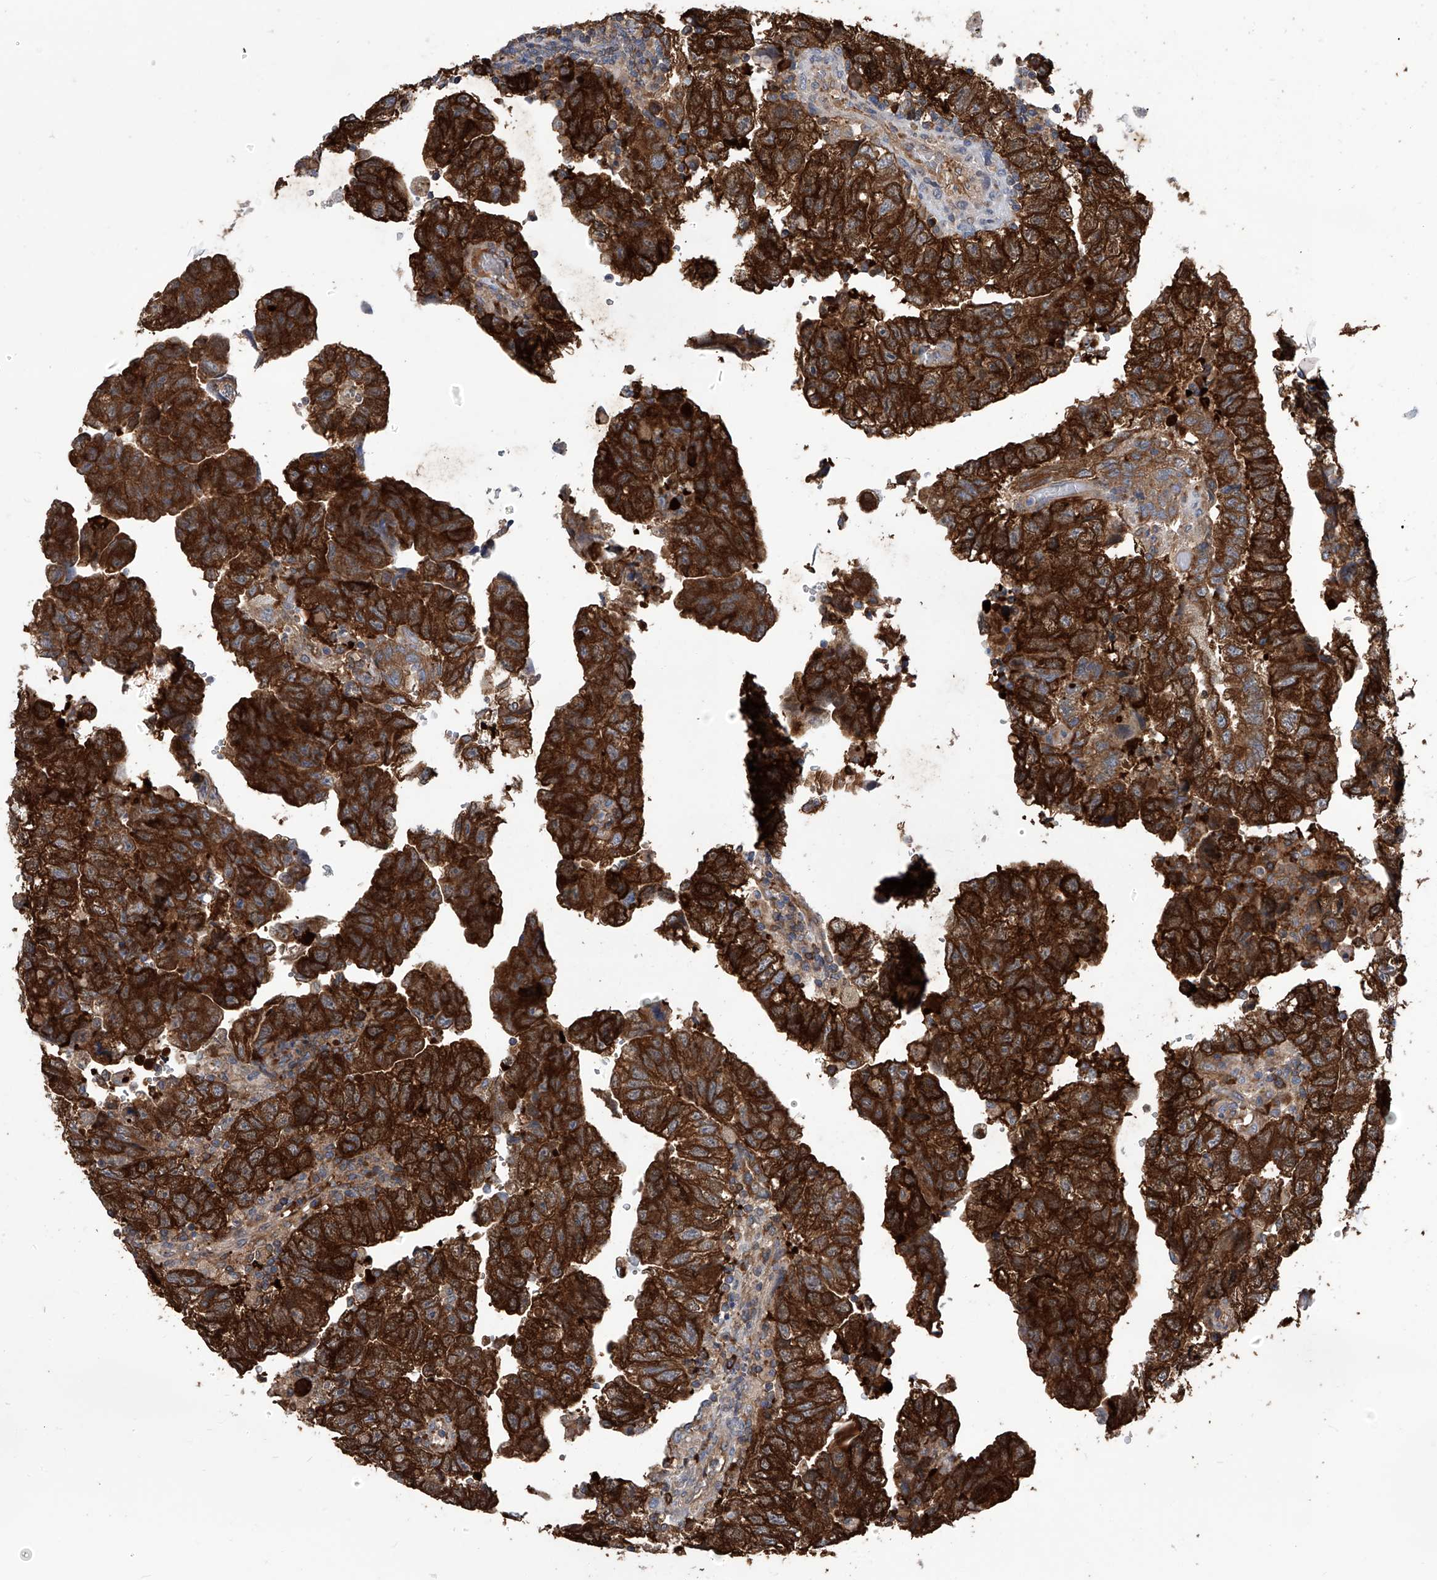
{"staining": {"intensity": "strong", "quantity": ">75%", "location": "cytoplasmic/membranous"}, "tissue": "testis cancer", "cell_type": "Tumor cells", "image_type": "cancer", "snomed": [{"axis": "morphology", "description": "Carcinoma, Embryonal, NOS"}, {"axis": "topography", "description": "Testis"}], "caption": "Approximately >75% of tumor cells in human testis cancer exhibit strong cytoplasmic/membranous protein staining as visualized by brown immunohistochemical staining.", "gene": "NUDT17", "patient": {"sex": "male", "age": 36}}